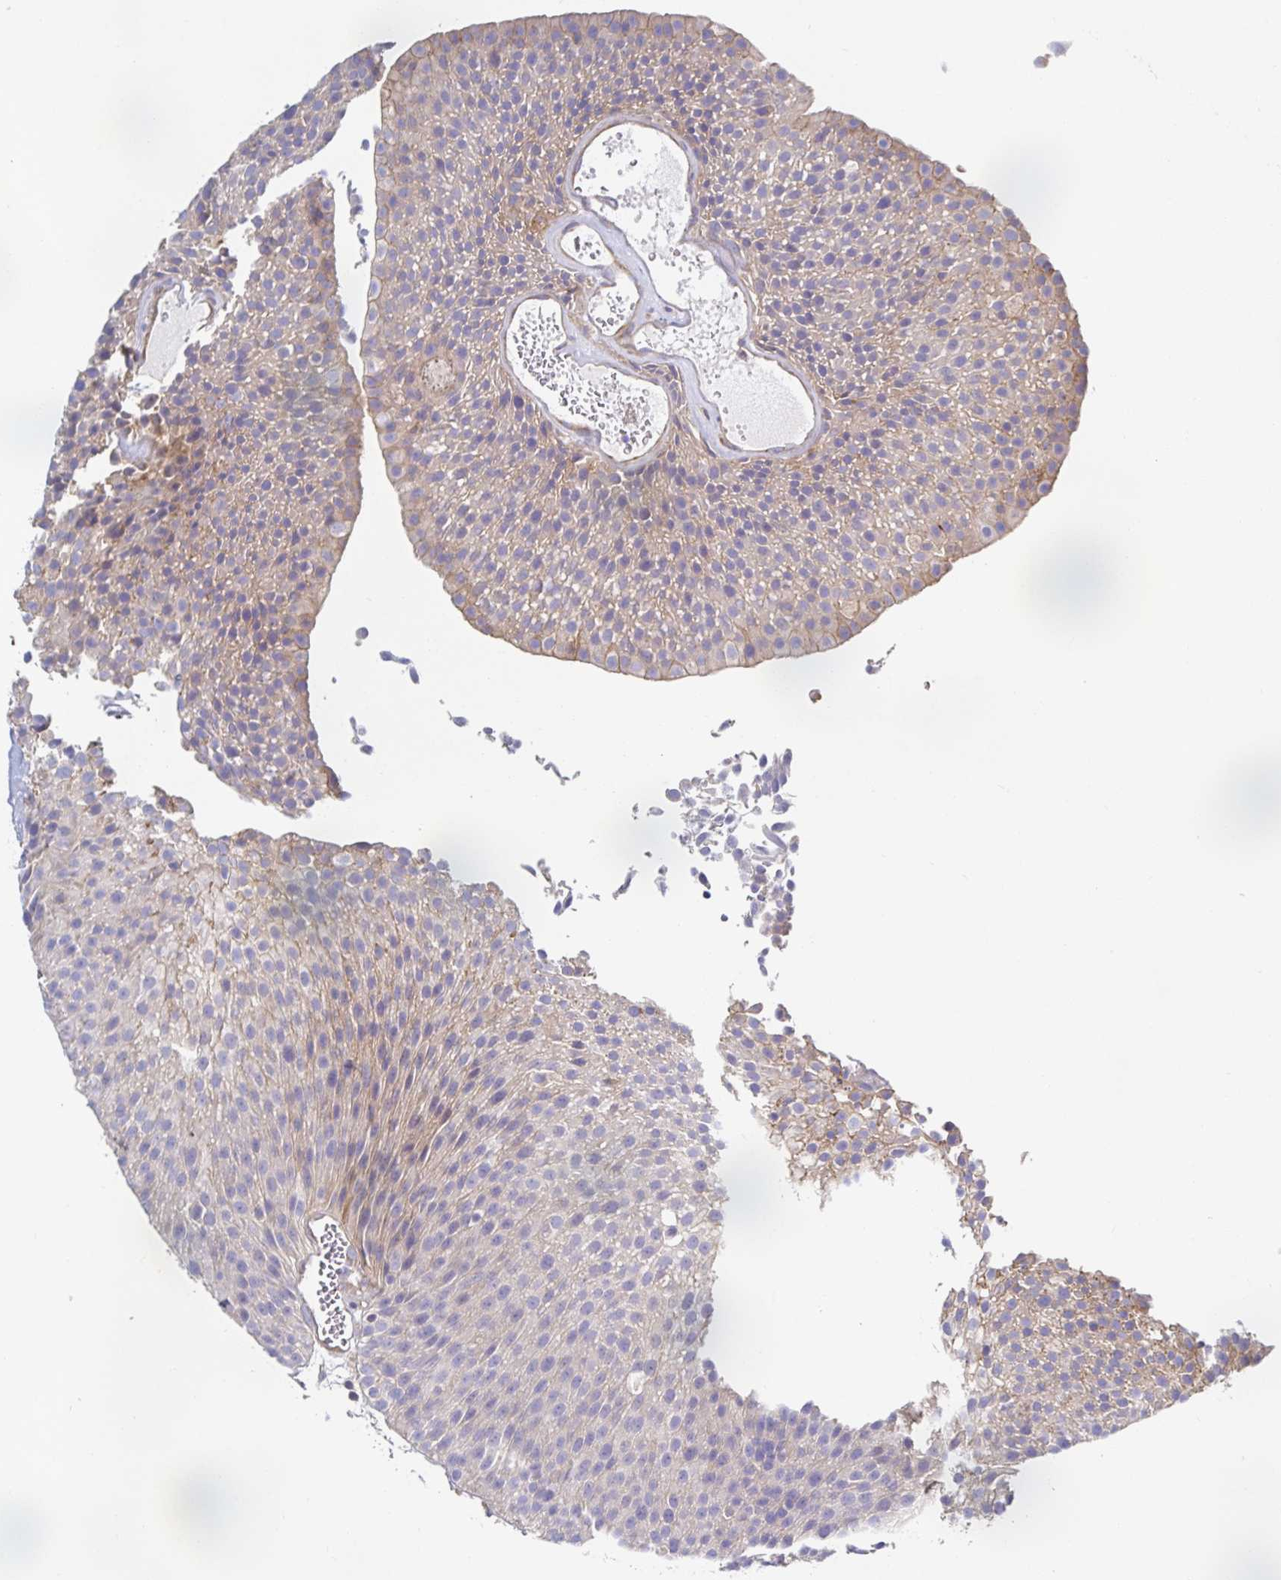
{"staining": {"intensity": "weak", "quantity": "25%-75%", "location": "cytoplasmic/membranous"}, "tissue": "urothelial cancer", "cell_type": "Tumor cells", "image_type": "cancer", "snomed": [{"axis": "morphology", "description": "Urothelial carcinoma, Low grade"}, {"axis": "topography", "description": "Urinary bladder"}], "caption": "This is a histology image of IHC staining of urothelial cancer, which shows weak positivity in the cytoplasmic/membranous of tumor cells.", "gene": "METTL22", "patient": {"sex": "female", "age": 79}}